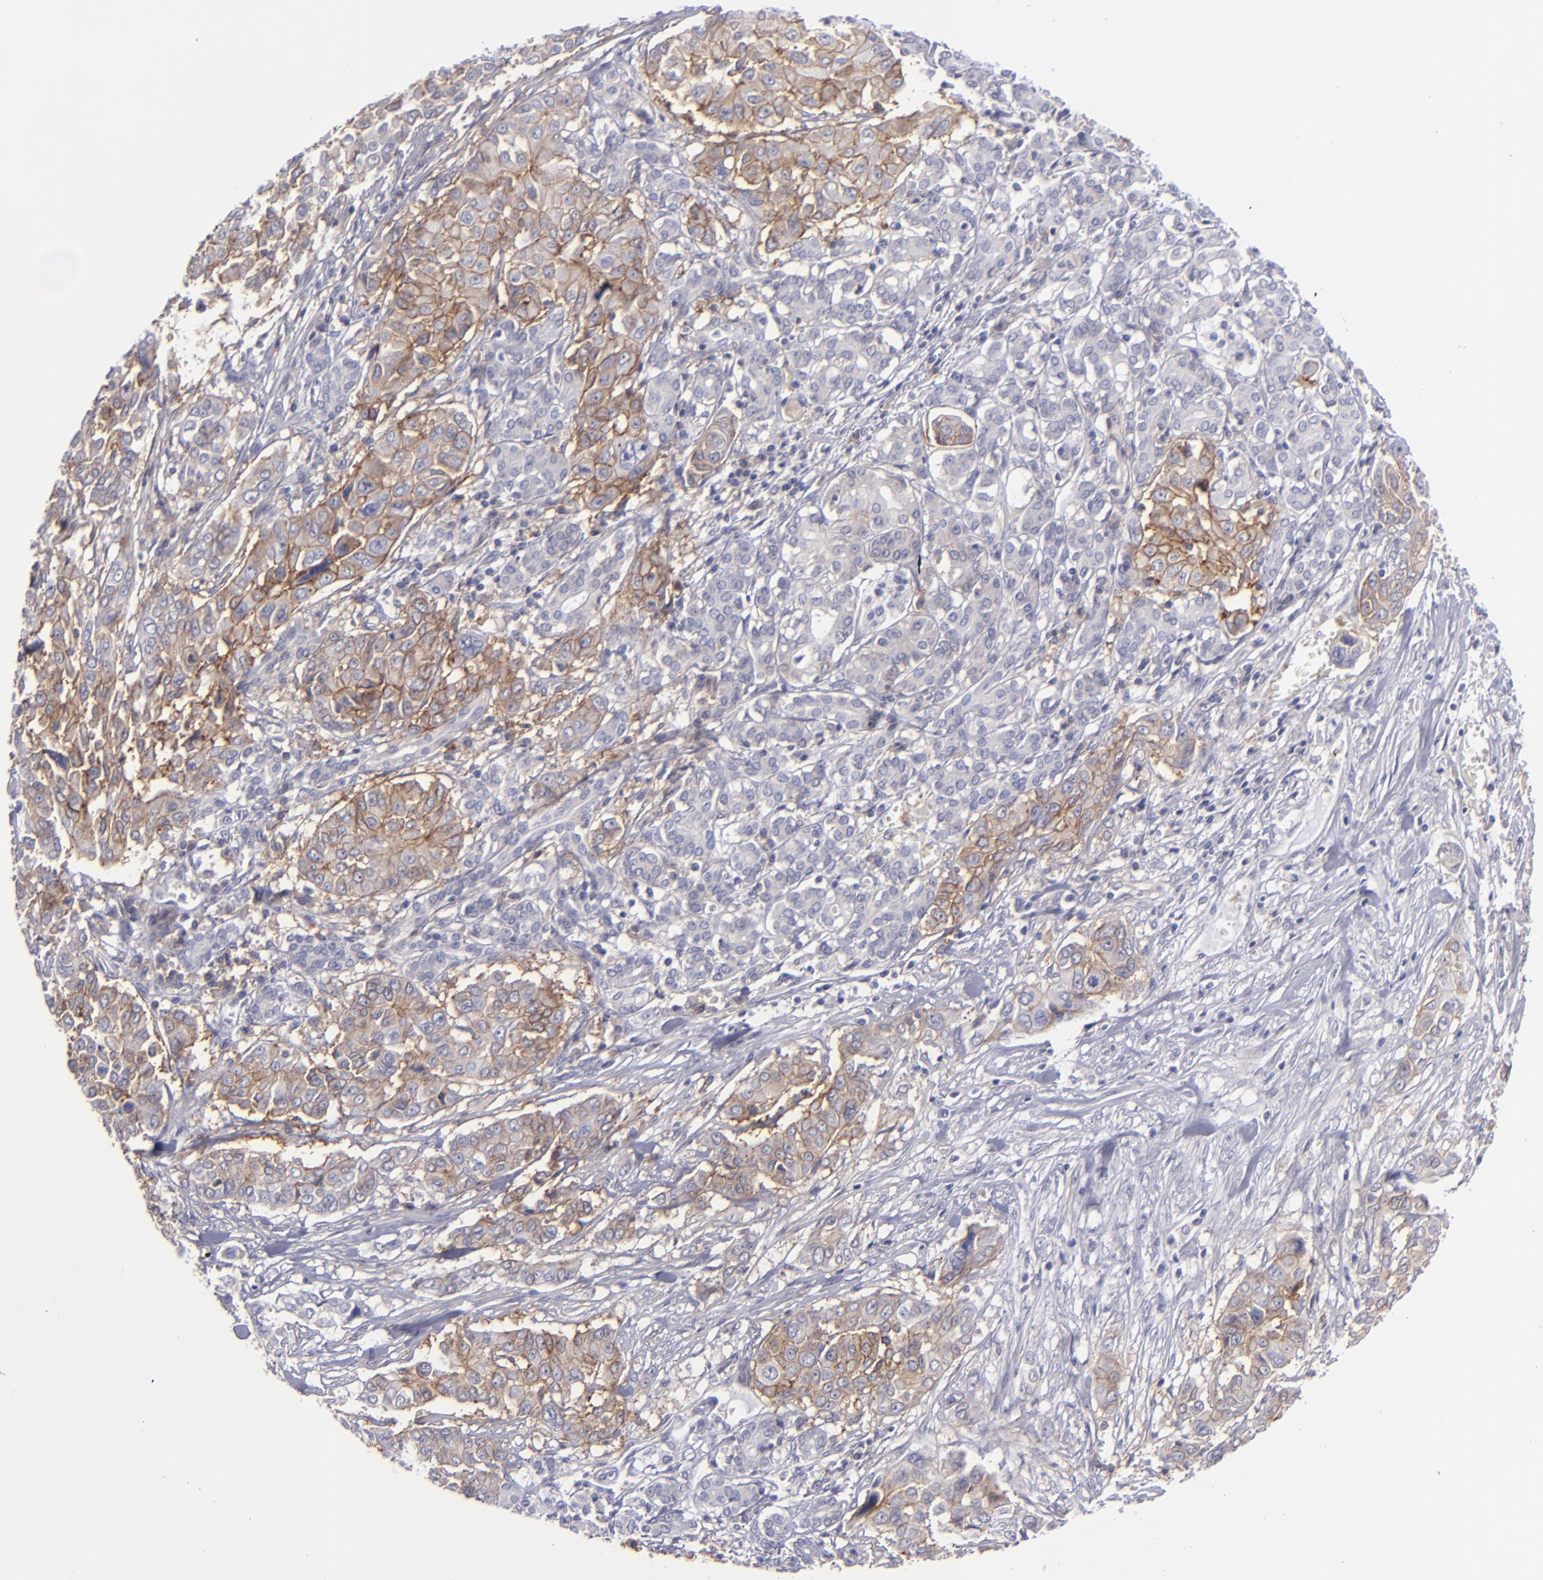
{"staining": {"intensity": "moderate", "quantity": "25%-75%", "location": "cytoplasmic/membranous"}, "tissue": "pancreatic cancer", "cell_type": "Tumor cells", "image_type": "cancer", "snomed": [{"axis": "morphology", "description": "Adenocarcinoma, NOS"}, {"axis": "topography", "description": "Pancreas"}], "caption": "Adenocarcinoma (pancreatic) was stained to show a protein in brown. There is medium levels of moderate cytoplasmic/membranous positivity in approximately 25%-75% of tumor cells.", "gene": "BSG", "patient": {"sex": "female", "age": 52}}